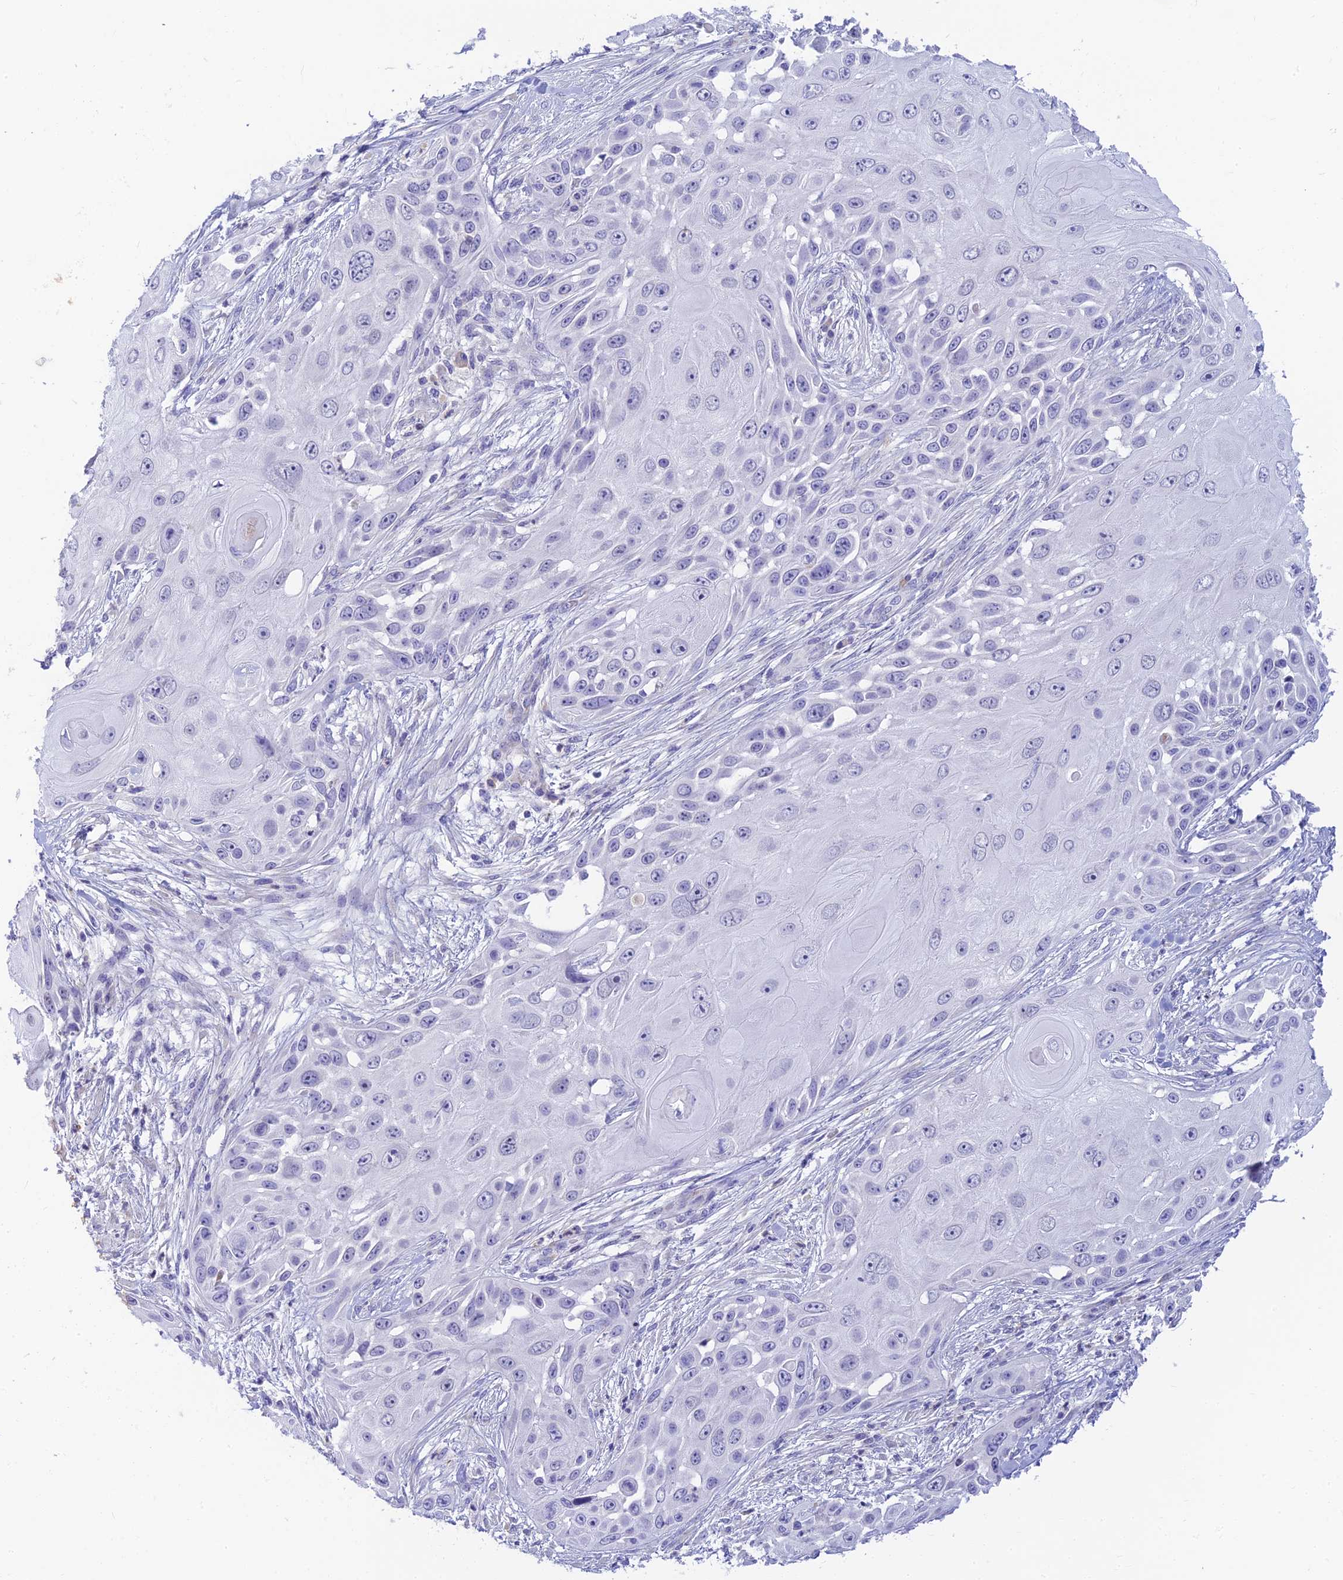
{"staining": {"intensity": "negative", "quantity": "none", "location": "none"}, "tissue": "skin cancer", "cell_type": "Tumor cells", "image_type": "cancer", "snomed": [{"axis": "morphology", "description": "Squamous cell carcinoma, NOS"}, {"axis": "topography", "description": "Skin"}], "caption": "A micrograph of human skin cancer (squamous cell carcinoma) is negative for staining in tumor cells.", "gene": "INTS13", "patient": {"sex": "female", "age": 44}}